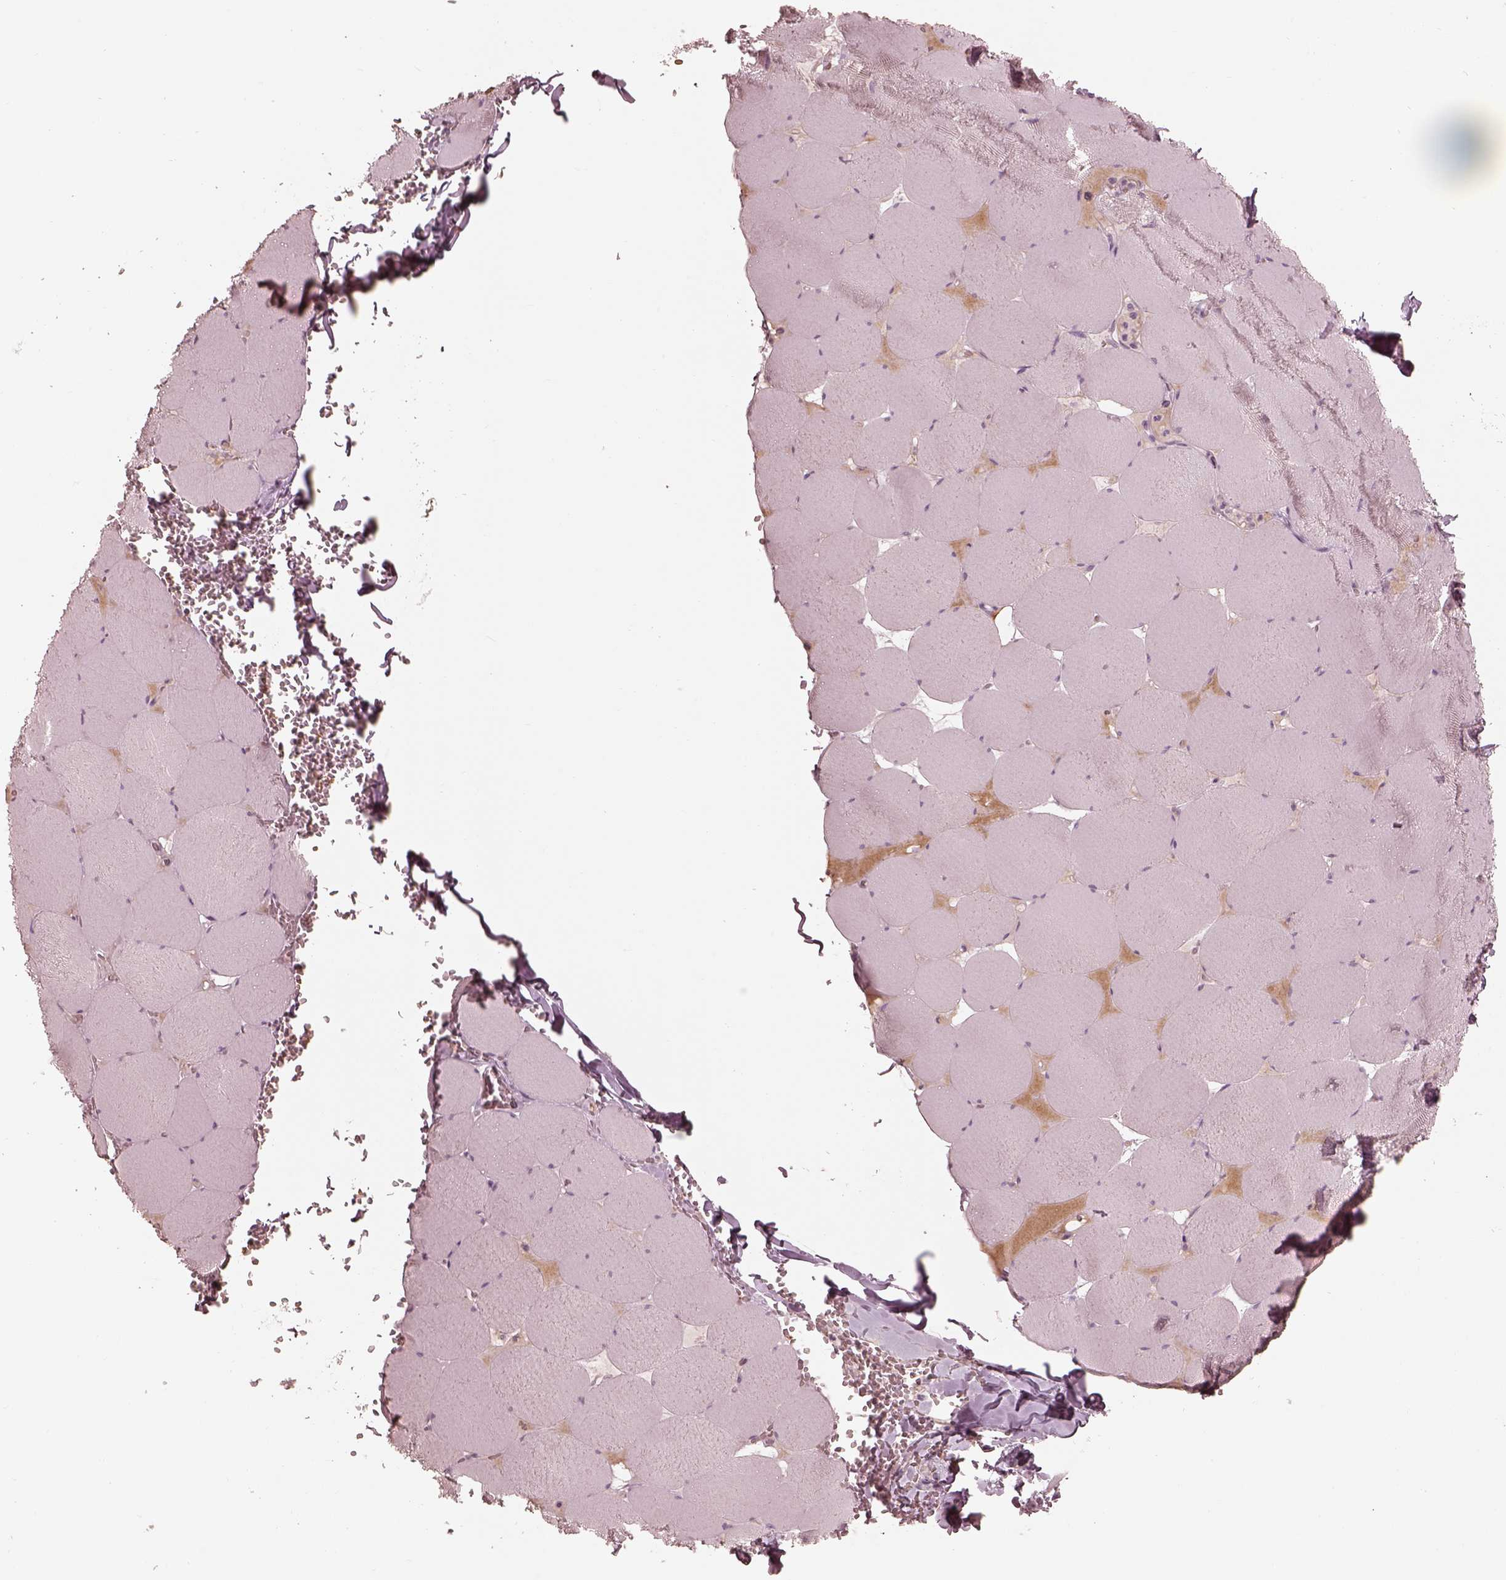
{"staining": {"intensity": "negative", "quantity": "none", "location": "none"}, "tissue": "skeletal muscle", "cell_type": "Myocytes", "image_type": "normal", "snomed": [{"axis": "morphology", "description": "Normal tissue, NOS"}, {"axis": "morphology", "description": "Malignant melanoma, Metastatic site"}, {"axis": "topography", "description": "Skeletal muscle"}], "caption": "High magnification brightfield microscopy of benign skeletal muscle stained with DAB (brown) and counterstained with hematoxylin (blue): myocytes show no significant staining.", "gene": "ANKLE1", "patient": {"sex": "male", "age": 50}}